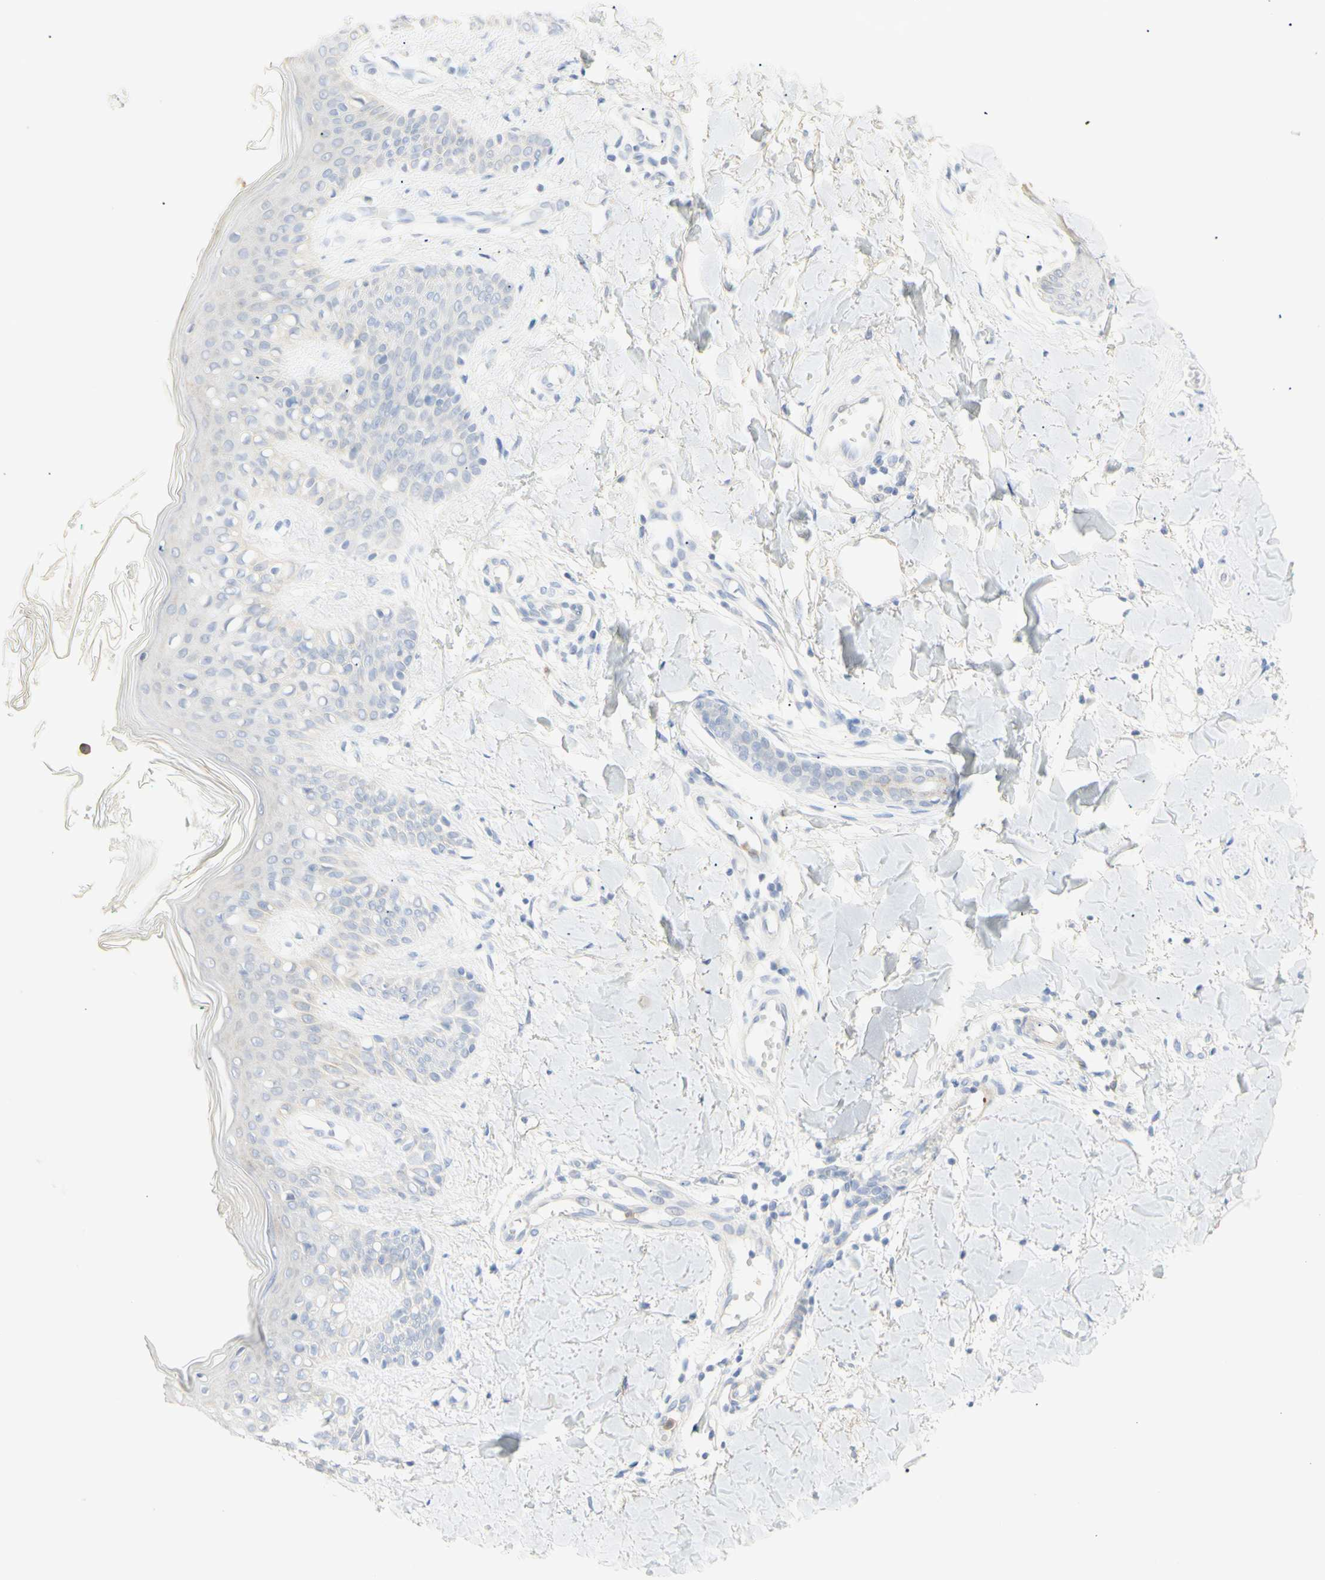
{"staining": {"intensity": "negative", "quantity": "none", "location": "none"}, "tissue": "skin", "cell_type": "Fibroblasts", "image_type": "normal", "snomed": [{"axis": "morphology", "description": "Normal tissue, NOS"}, {"axis": "topography", "description": "Skin"}], "caption": "This is an immunohistochemistry (IHC) histopathology image of unremarkable skin. There is no staining in fibroblasts.", "gene": "B4GALNT3", "patient": {"sex": "male", "age": 16}}